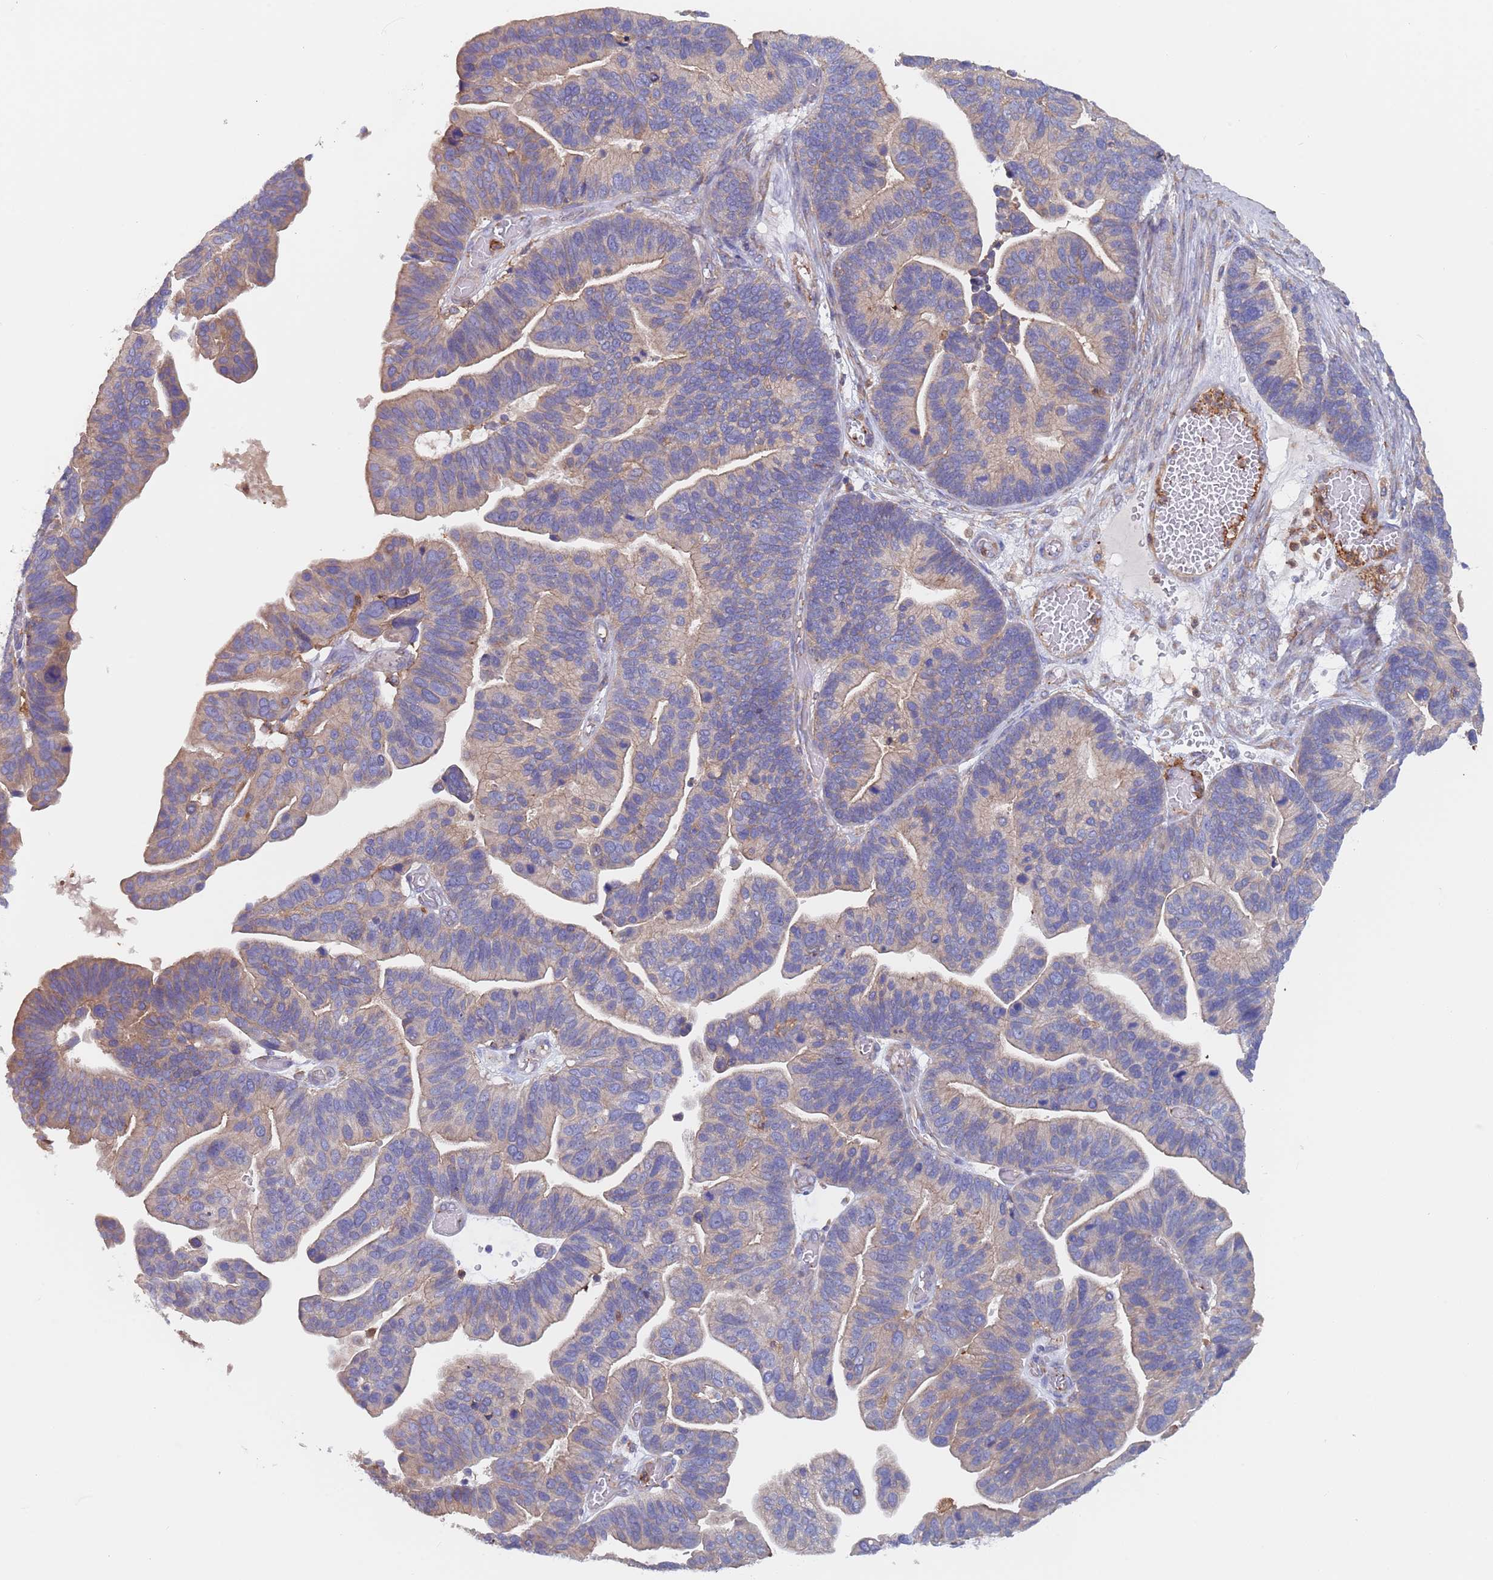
{"staining": {"intensity": "weak", "quantity": "25%-75%", "location": "cytoplasmic/membranous"}, "tissue": "ovarian cancer", "cell_type": "Tumor cells", "image_type": "cancer", "snomed": [{"axis": "morphology", "description": "Cystadenocarcinoma, serous, NOS"}, {"axis": "topography", "description": "Ovary"}], "caption": "Weak cytoplasmic/membranous expression is seen in about 25%-75% of tumor cells in ovarian cancer.", "gene": "DCUN1D3", "patient": {"sex": "female", "age": 56}}